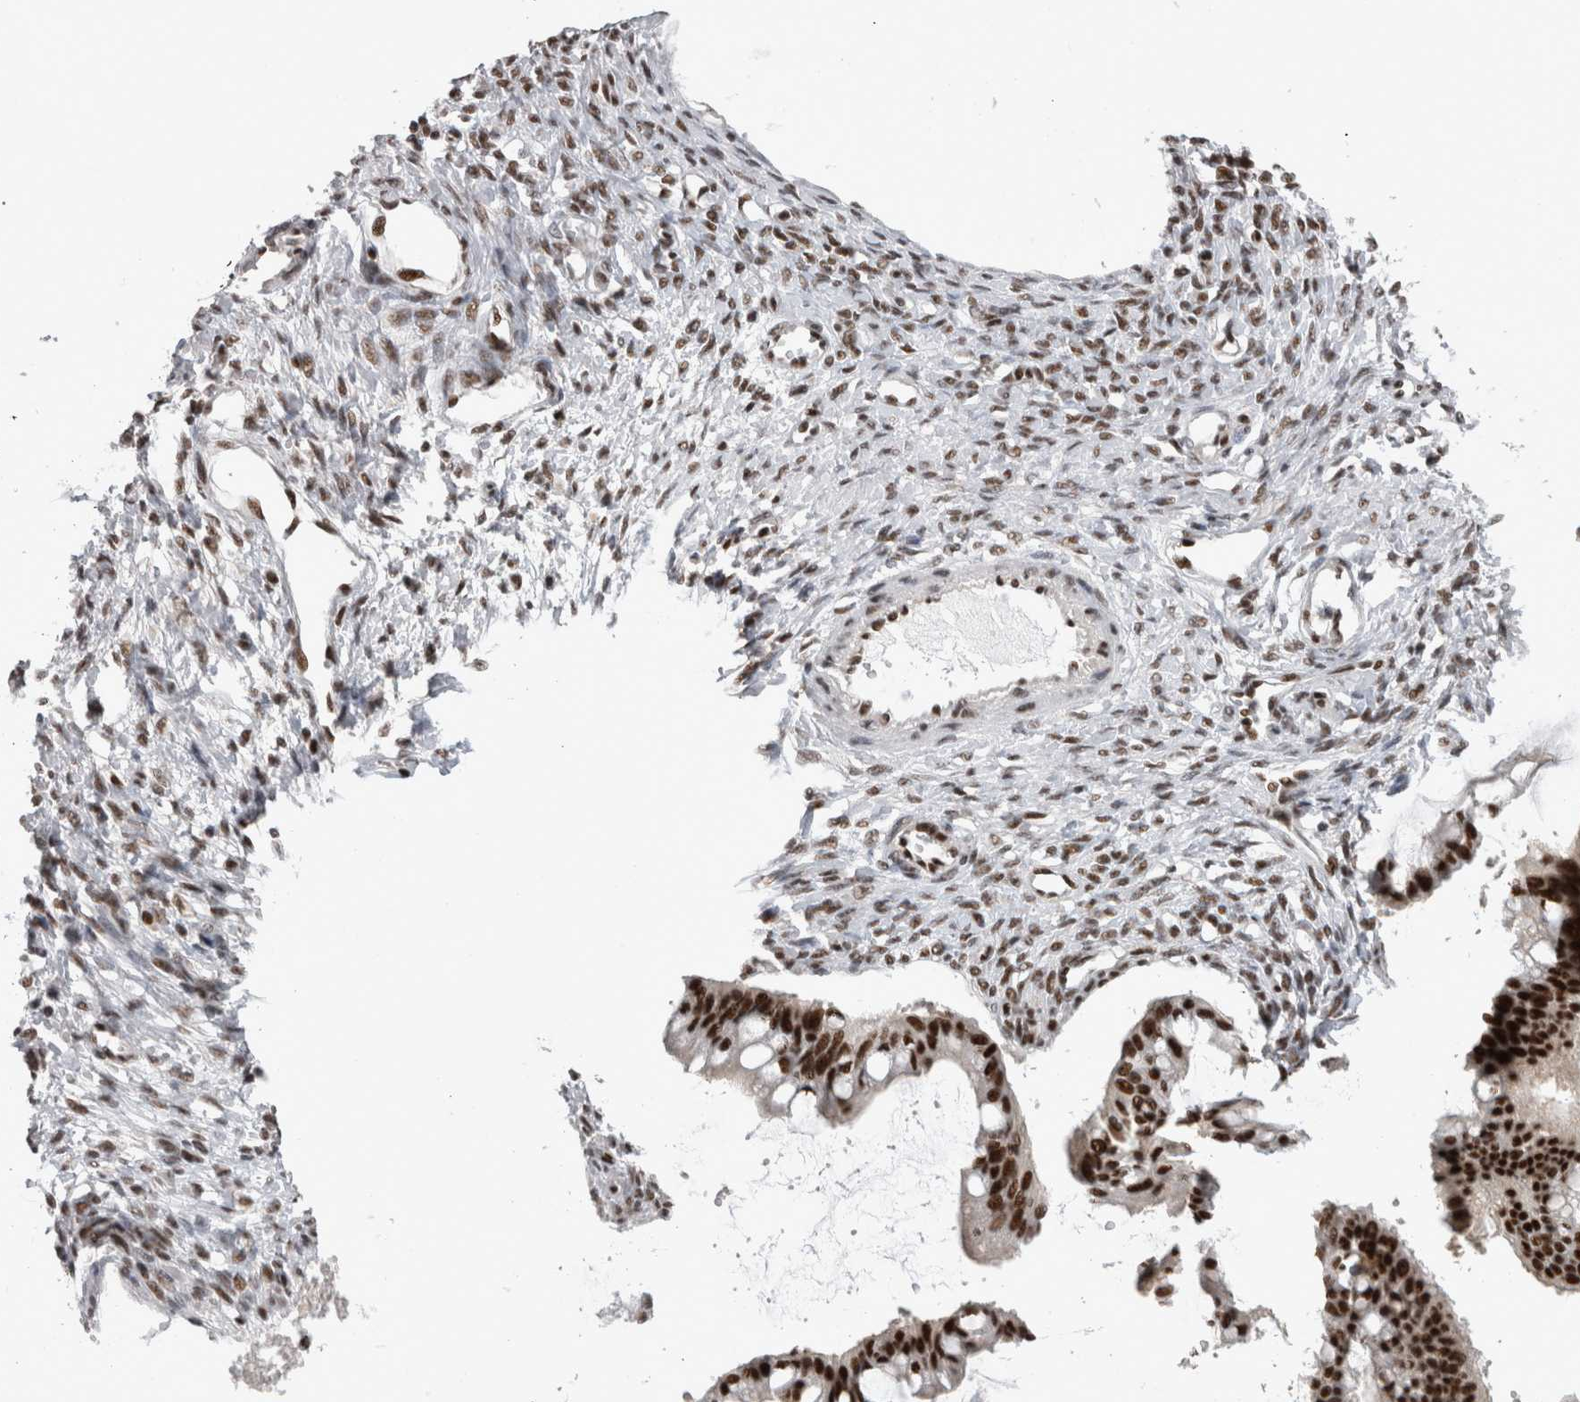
{"staining": {"intensity": "strong", "quantity": ">75%", "location": "nuclear"}, "tissue": "ovarian cancer", "cell_type": "Tumor cells", "image_type": "cancer", "snomed": [{"axis": "morphology", "description": "Cystadenocarcinoma, mucinous, NOS"}, {"axis": "topography", "description": "Ovary"}], "caption": "Approximately >75% of tumor cells in ovarian mucinous cystadenocarcinoma display strong nuclear protein expression as visualized by brown immunohistochemical staining.", "gene": "CDK11A", "patient": {"sex": "female", "age": 73}}